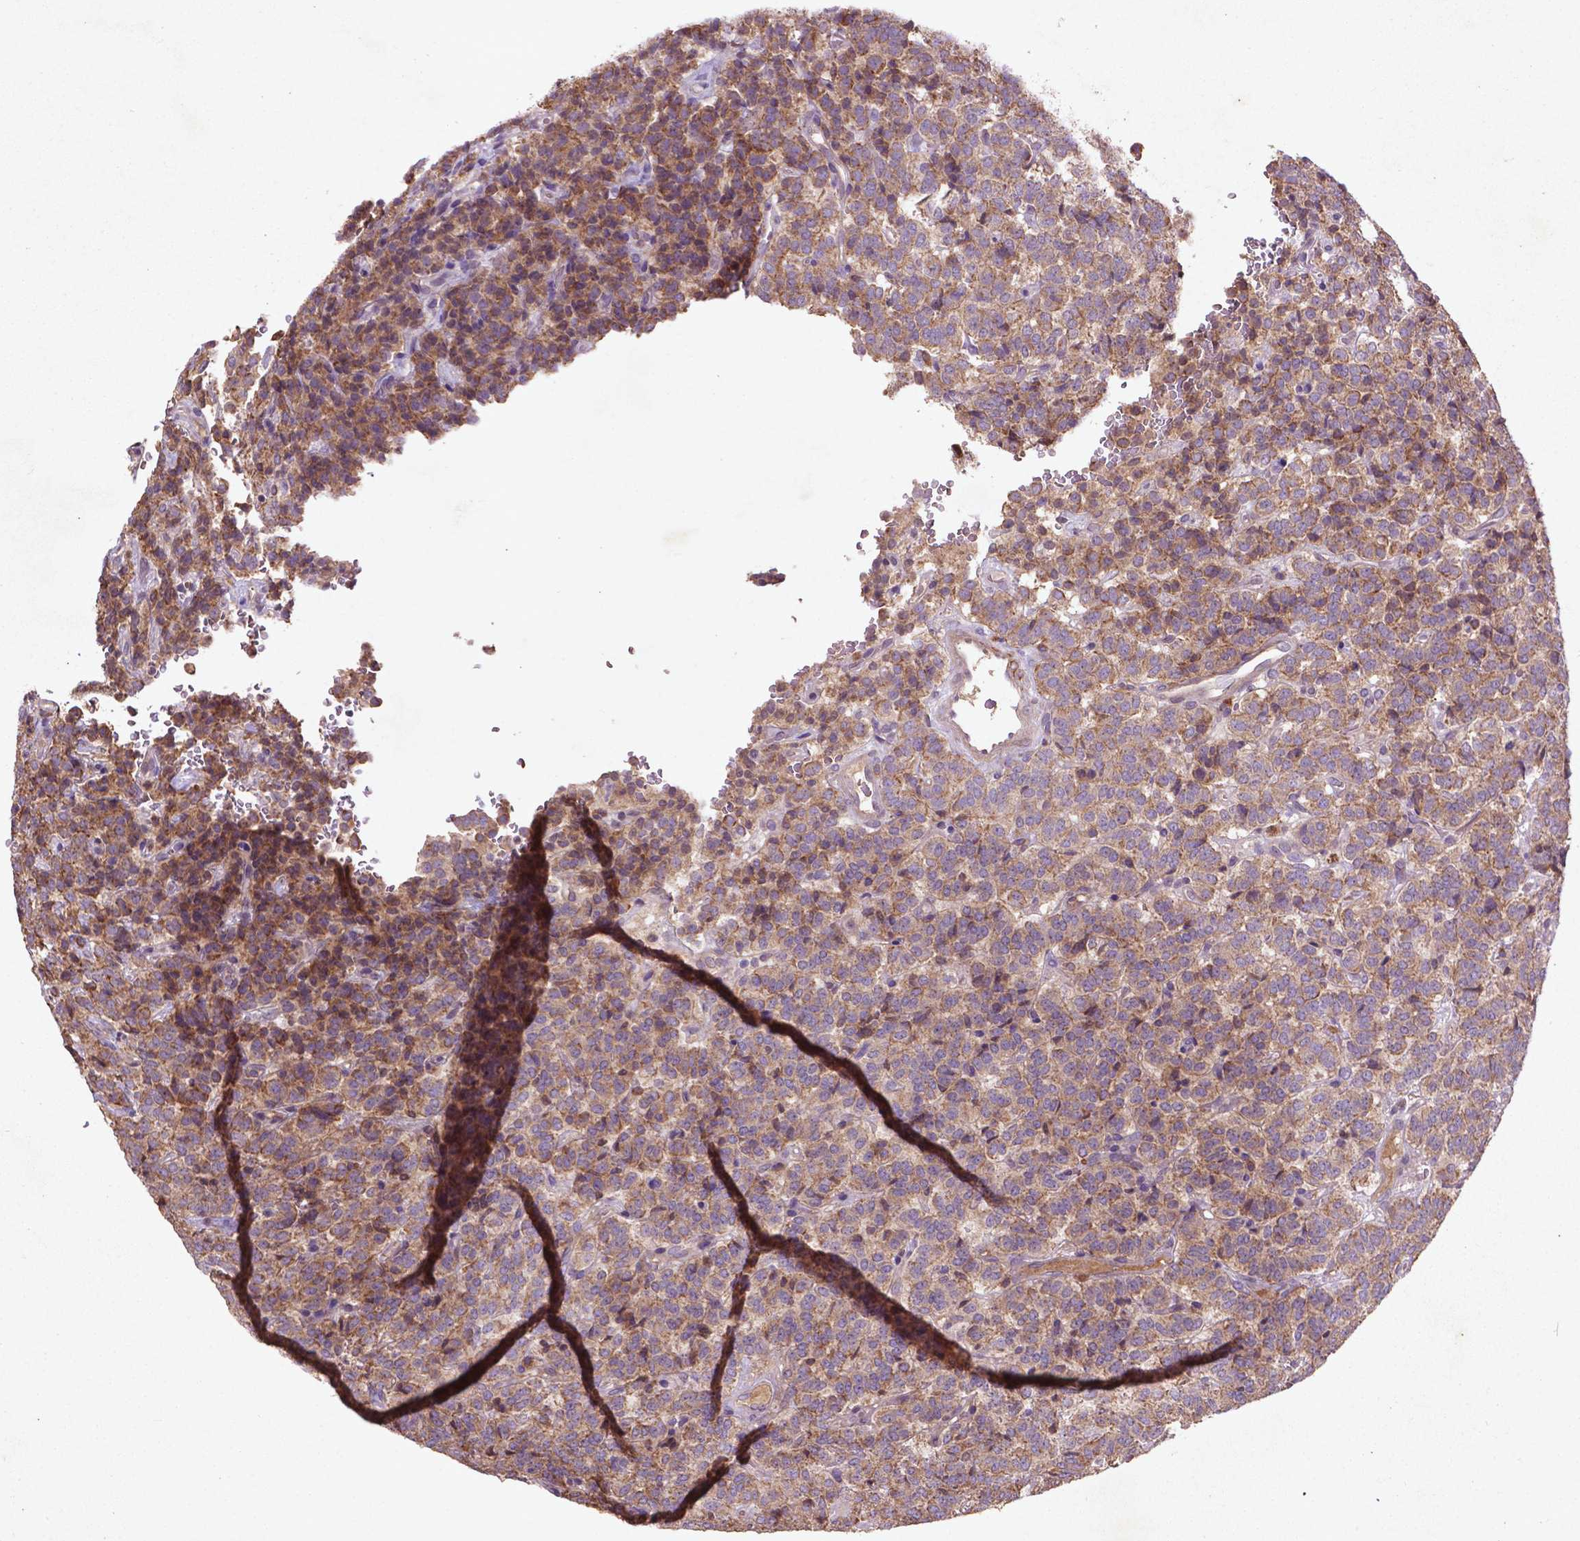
{"staining": {"intensity": "weak", "quantity": ">75%", "location": "cytoplasmic/membranous"}, "tissue": "carcinoid", "cell_type": "Tumor cells", "image_type": "cancer", "snomed": [{"axis": "morphology", "description": "Carcinoid, malignant, NOS"}, {"axis": "topography", "description": "Pancreas"}], "caption": "Protein staining of carcinoid tissue displays weak cytoplasmic/membranous positivity in about >75% of tumor cells.", "gene": "COQ2", "patient": {"sex": "male", "age": 36}}